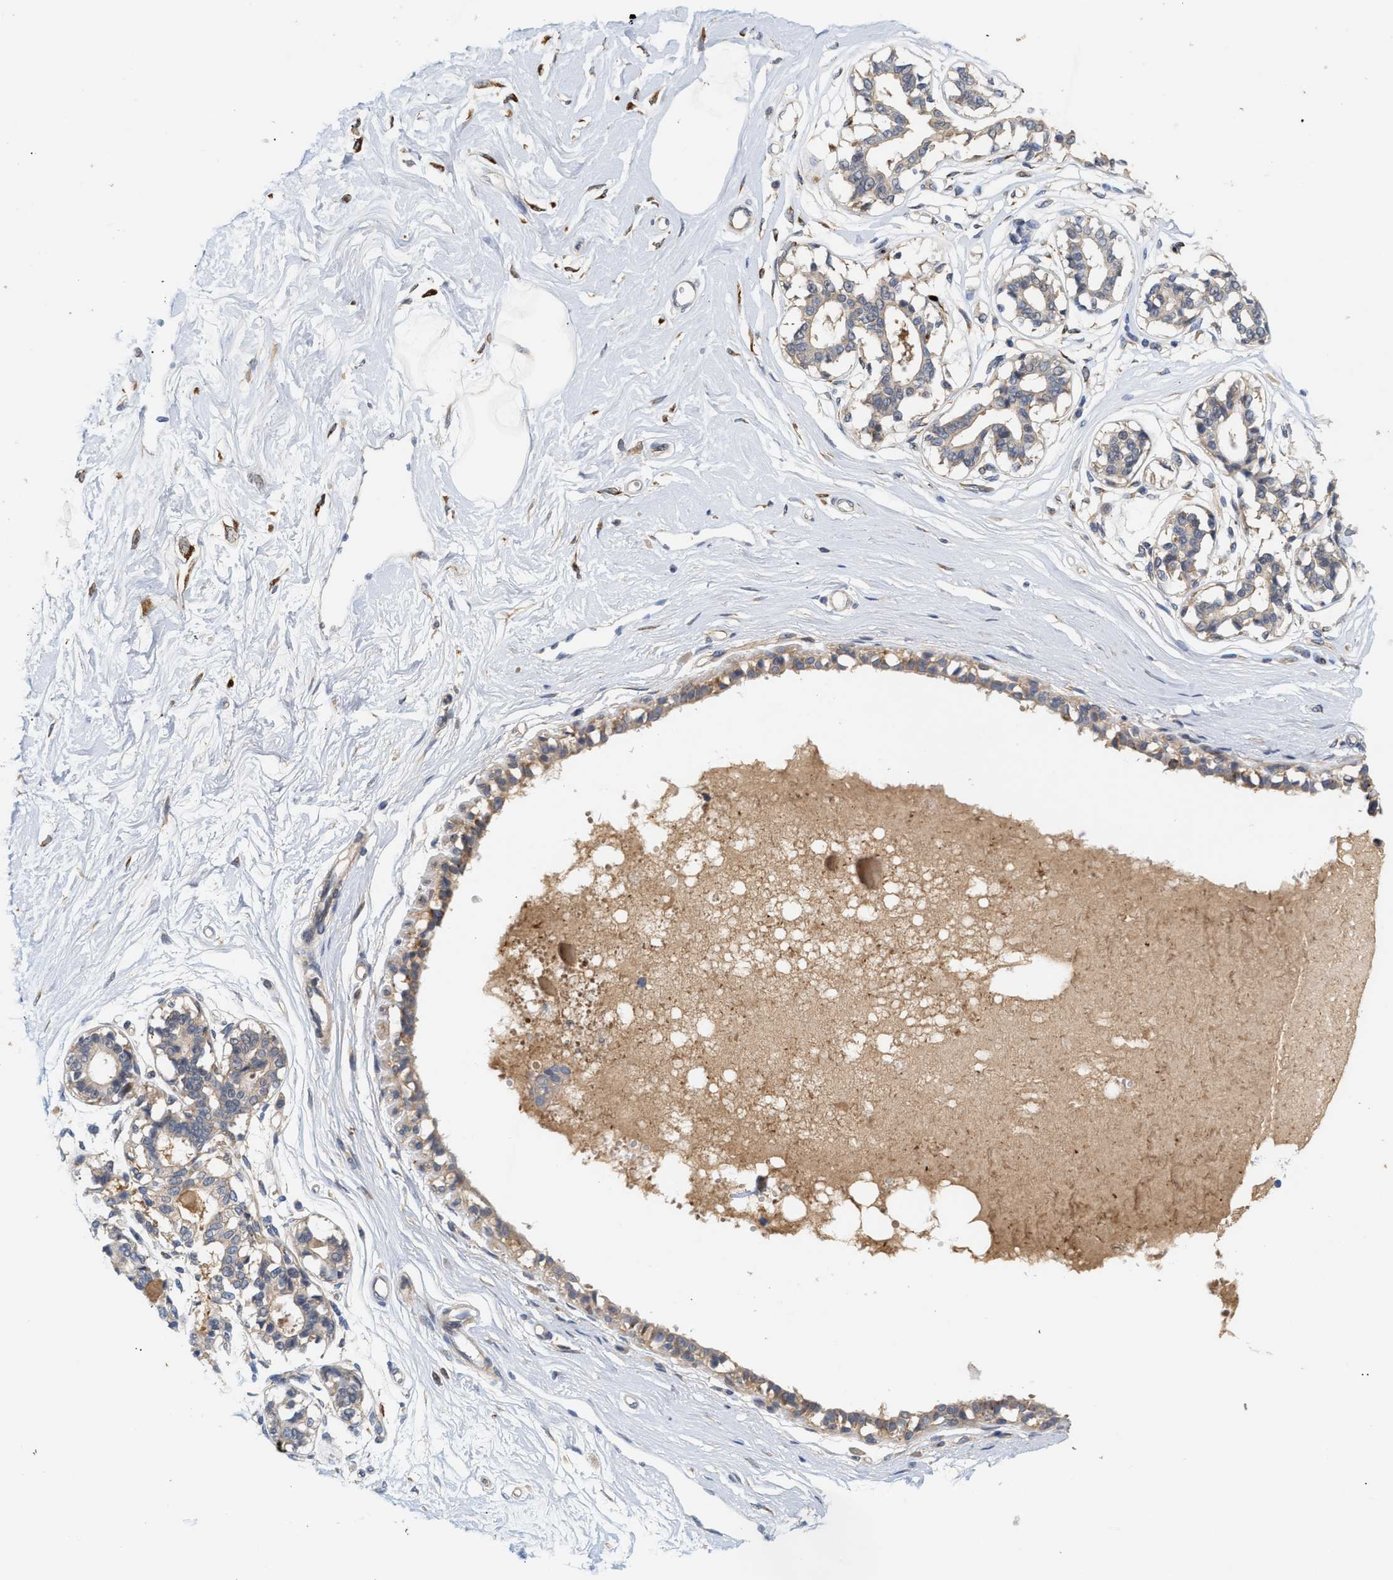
{"staining": {"intensity": "negative", "quantity": "none", "location": "none"}, "tissue": "breast", "cell_type": "Adipocytes", "image_type": "normal", "snomed": [{"axis": "morphology", "description": "Normal tissue, NOS"}, {"axis": "topography", "description": "Breast"}], "caption": "High power microscopy image of an immunohistochemistry (IHC) photomicrograph of normal breast, revealing no significant staining in adipocytes.", "gene": "PLCD1", "patient": {"sex": "female", "age": 45}}